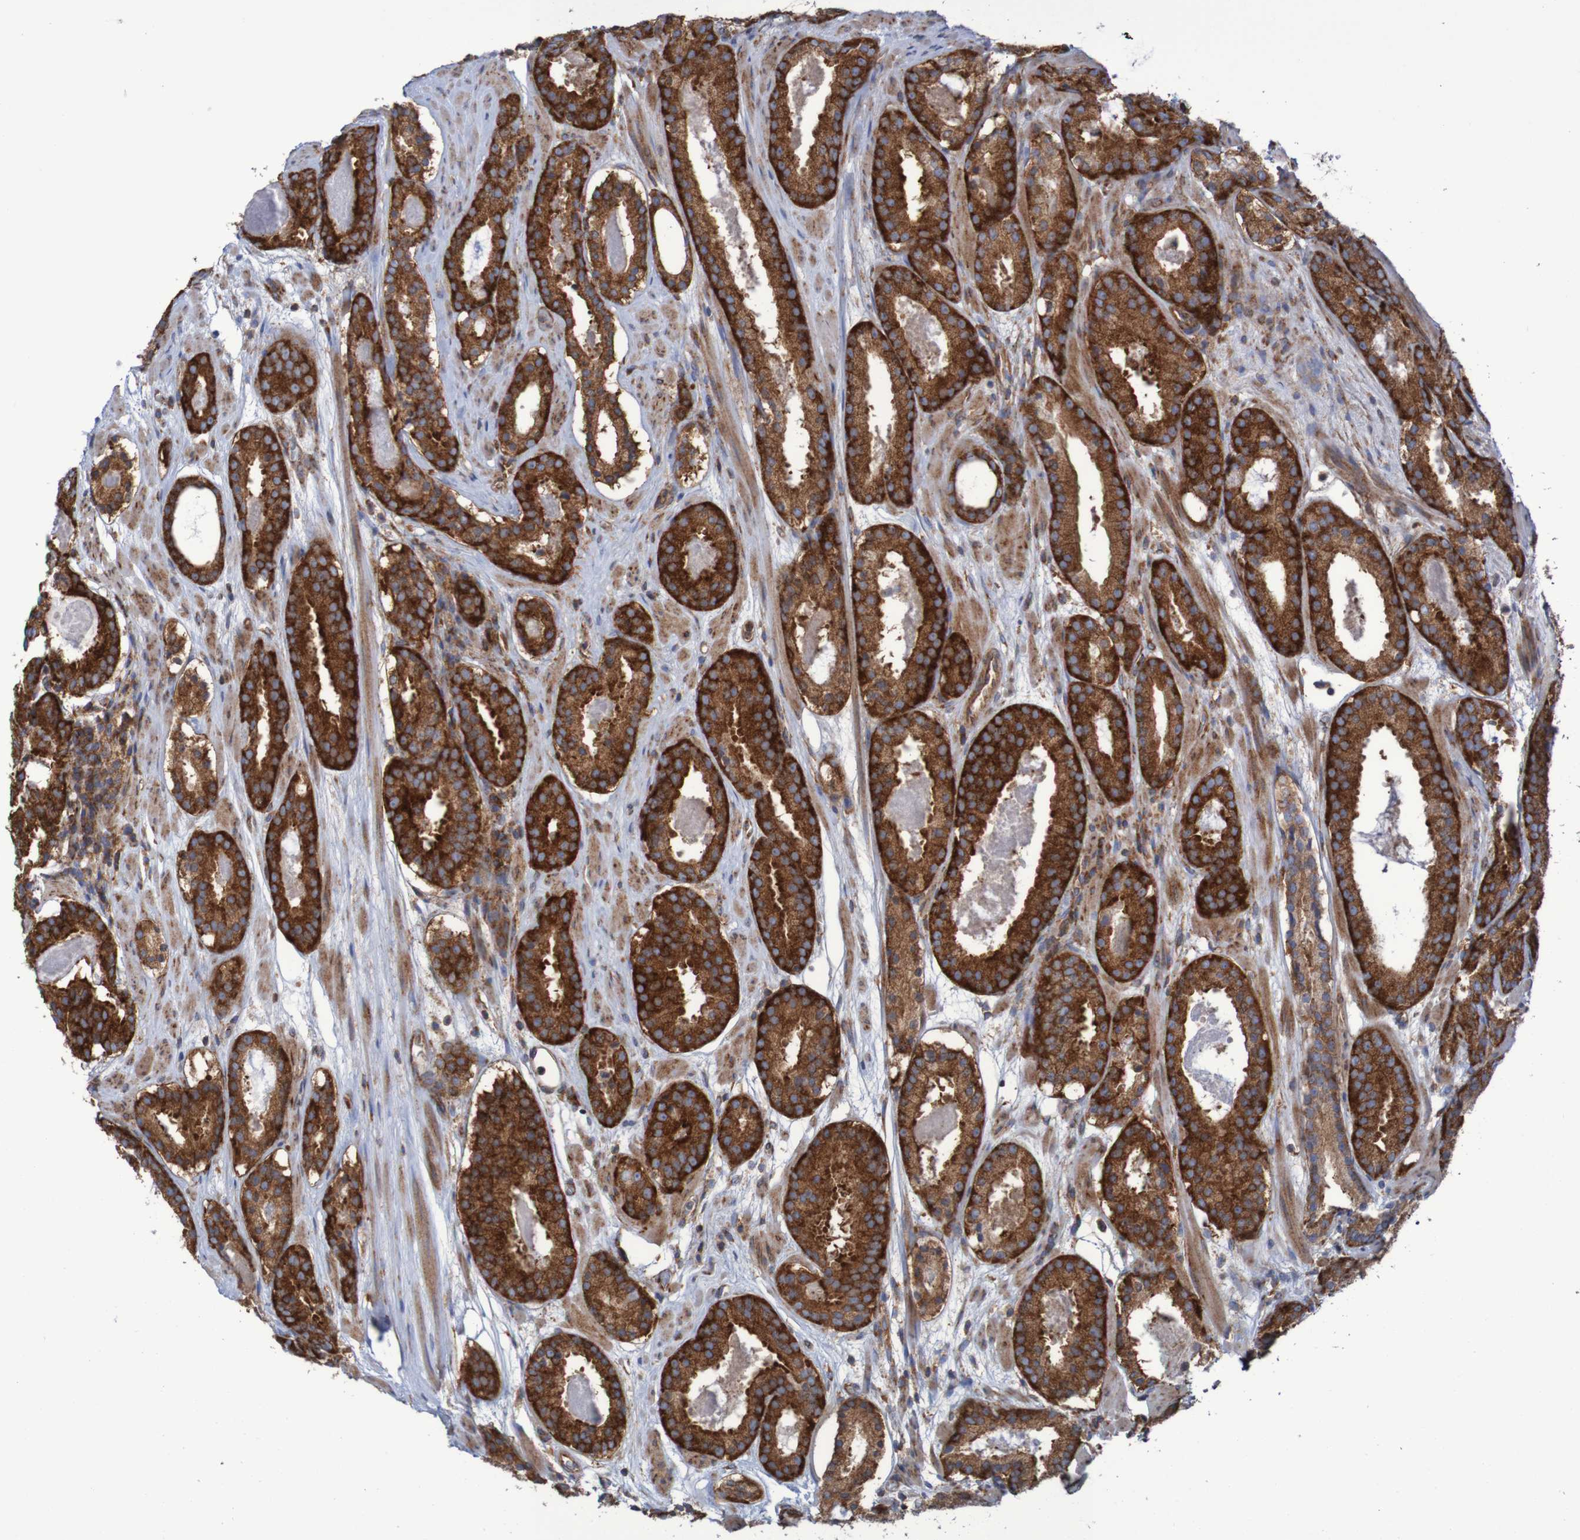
{"staining": {"intensity": "strong", "quantity": ">75%", "location": "cytoplasmic/membranous"}, "tissue": "prostate cancer", "cell_type": "Tumor cells", "image_type": "cancer", "snomed": [{"axis": "morphology", "description": "Adenocarcinoma, Low grade"}, {"axis": "topography", "description": "Prostate"}], "caption": "A histopathology image of human prostate cancer stained for a protein exhibits strong cytoplasmic/membranous brown staining in tumor cells.", "gene": "FXR2", "patient": {"sex": "male", "age": 69}}